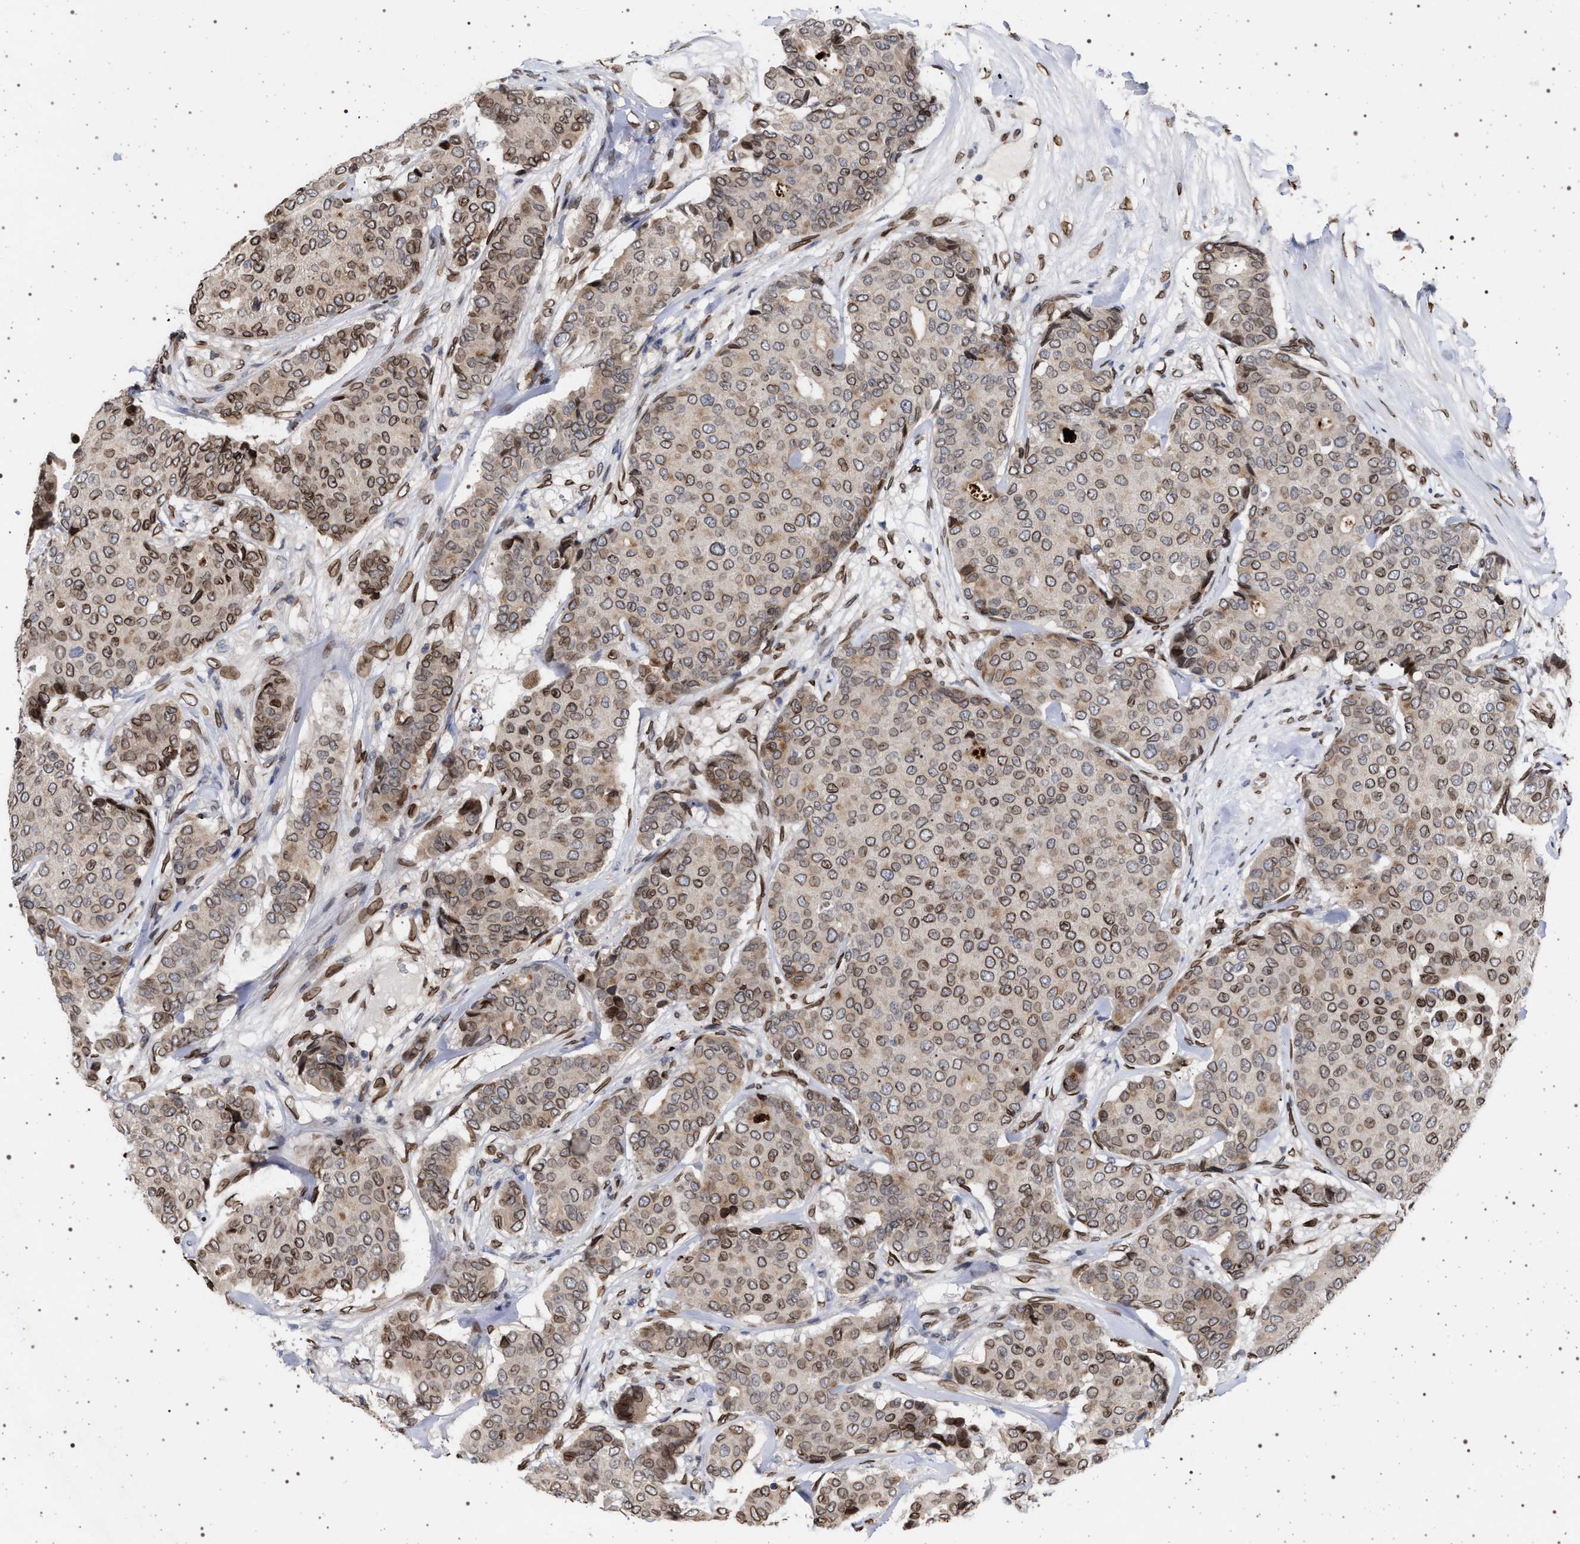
{"staining": {"intensity": "moderate", "quantity": ">75%", "location": "cytoplasmic/membranous,nuclear"}, "tissue": "breast cancer", "cell_type": "Tumor cells", "image_type": "cancer", "snomed": [{"axis": "morphology", "description": "Duct carcinoma"}, {"axis": "topography", "description": "Breast"}], "caption": "Immunohistochemistry (IHC) histopathology image of human breast cancer stained for a protein (brown), which shows medium levels of moderate cytoplasmic/membranous and nuclear expression in about >75% of tumor cells.", "gene": "ING2", "patient": {"sex": "female", "age": 75}}